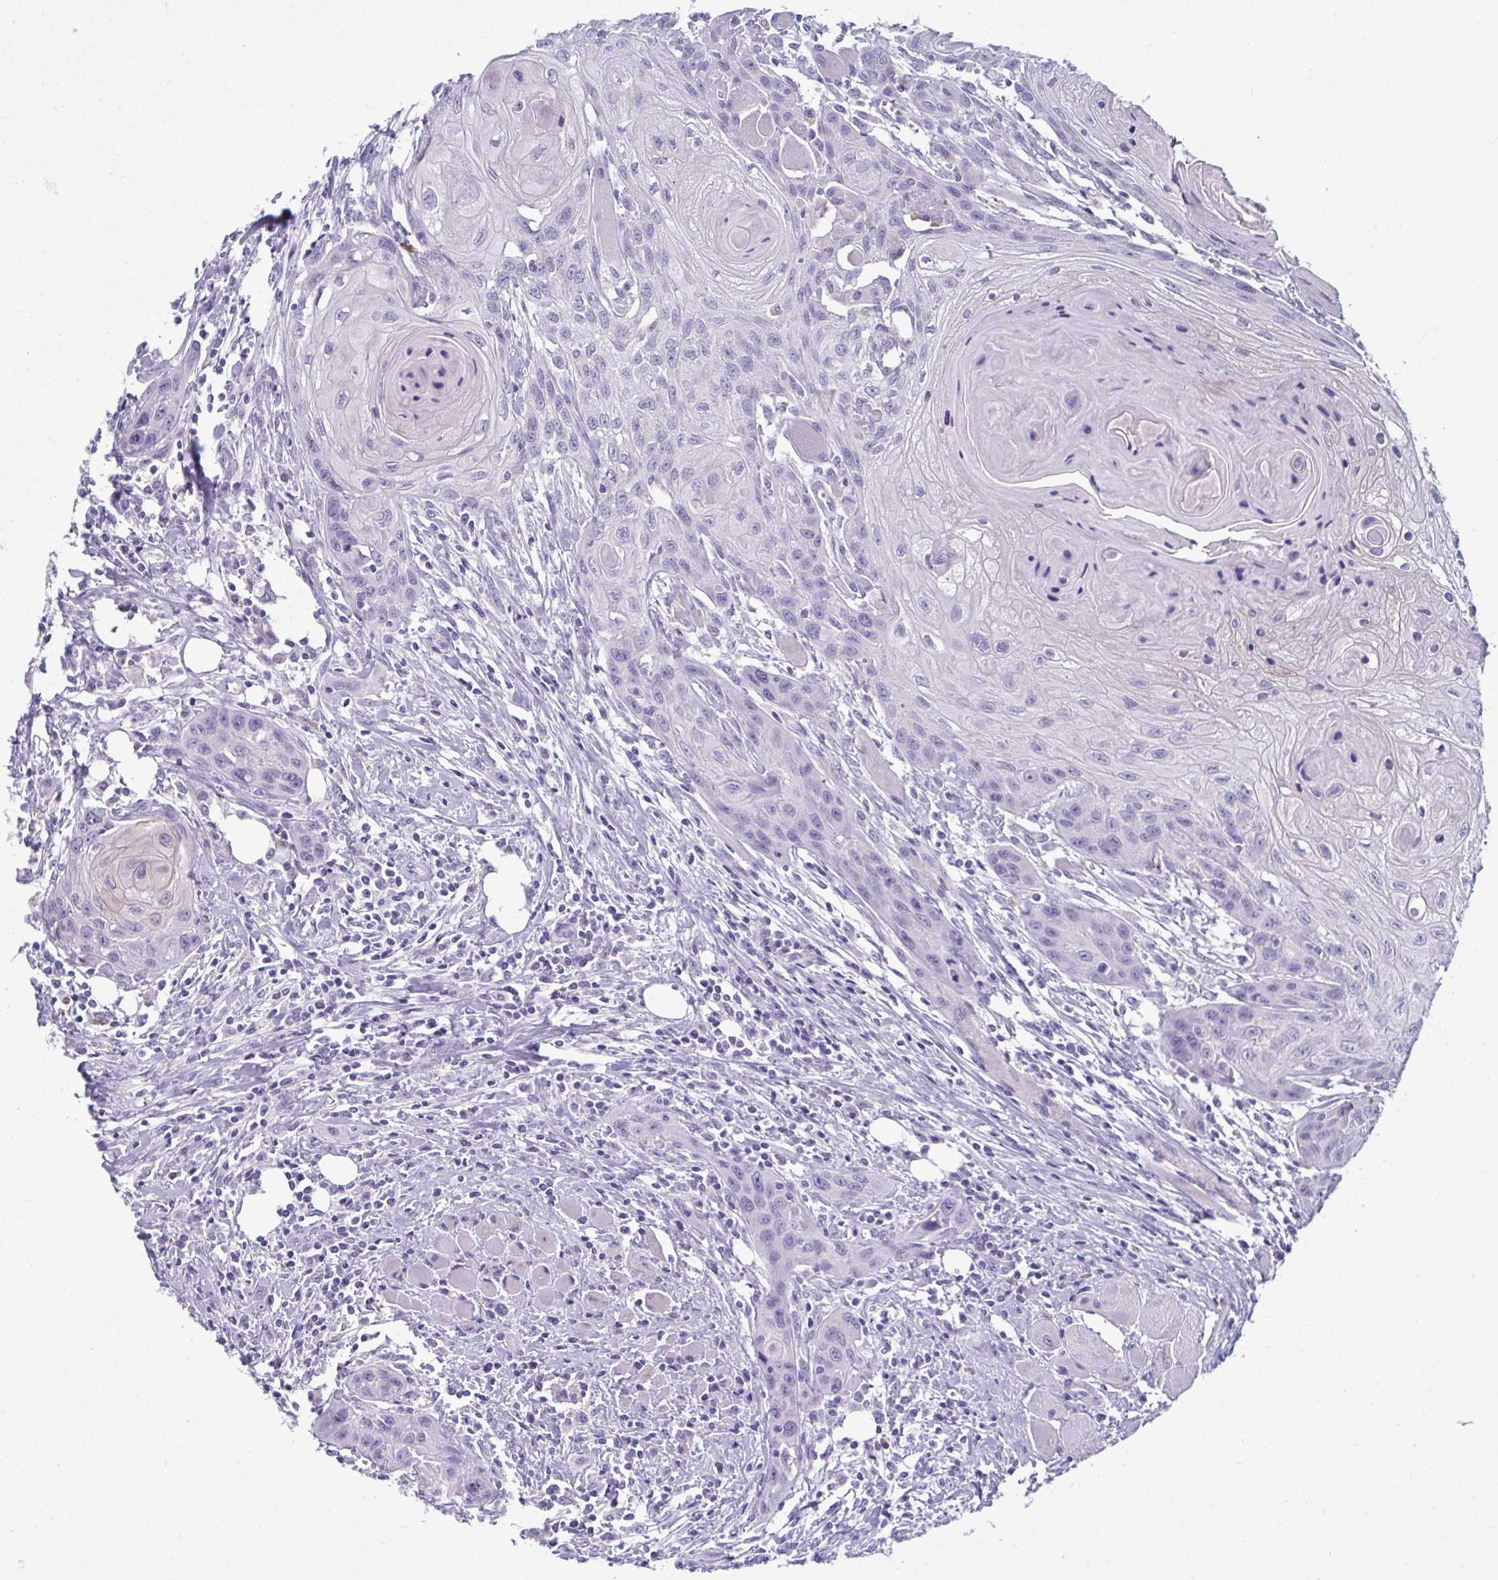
{"staining": {"intensity": "negative", "quantity": "none", "location": "none"}, "tissue": "head and neck cancer", "cell_type": "Tumor cells", "image_type": "cancer", "snomed": [{"axis": "morphology", "description": "Squamous cell carcinoma, NOS"}, {"axis": "topography", "description": "Oral tissue"}, {"axis": "topography", "description": "Head-Neck"}], "caption": "This is a image of immunohistochemistry (IHC) staining of head and neck cancer (squamous cell carcinoma), which shows no staining in tumor cells. (Immunohistochemistry (ihc), brightfield microscopy, high magnification).", "gene": "SERPINI1", "patient": {"sex": "male", "age": 58}}